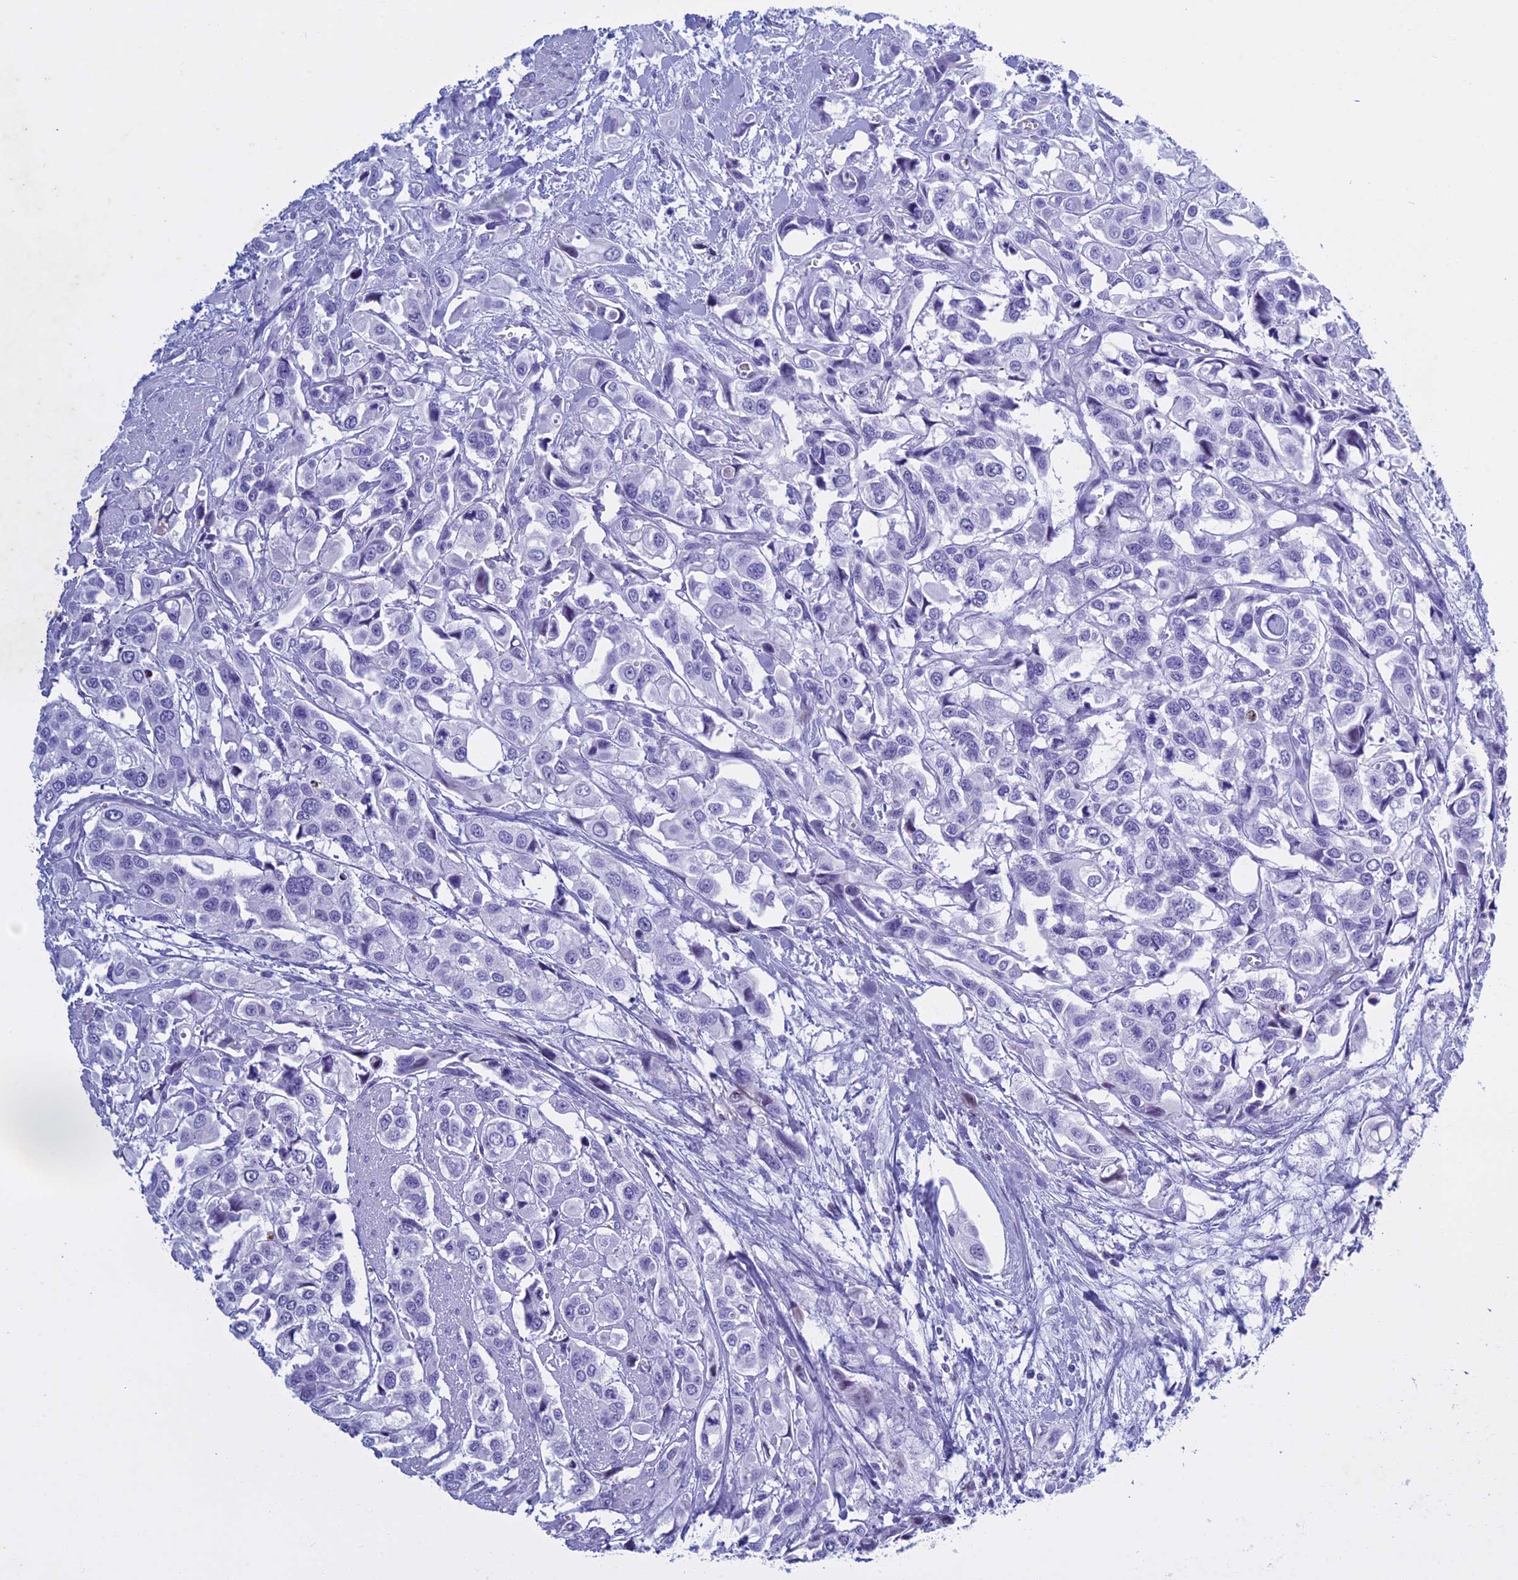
{"staining": {"intensity": "negative", "quantity": "none", "location": "none"}, "tissue": "urothelial cancer", "cell_type": "Tumor cells", "image_type": "cancer", "snomed": [{"axis": "morphology", "description": "Urothelial carcinoma, High grade"}, {"axis": "topography", "description": "Urinary bladder"}], "caption": "Immunohistochemical staining of urothelial carcinoma (high-grade) exhibits no significant positivity in tumor cells.", "gene": "KCTD21", "patient": {"sex": "male", "age": 67}}